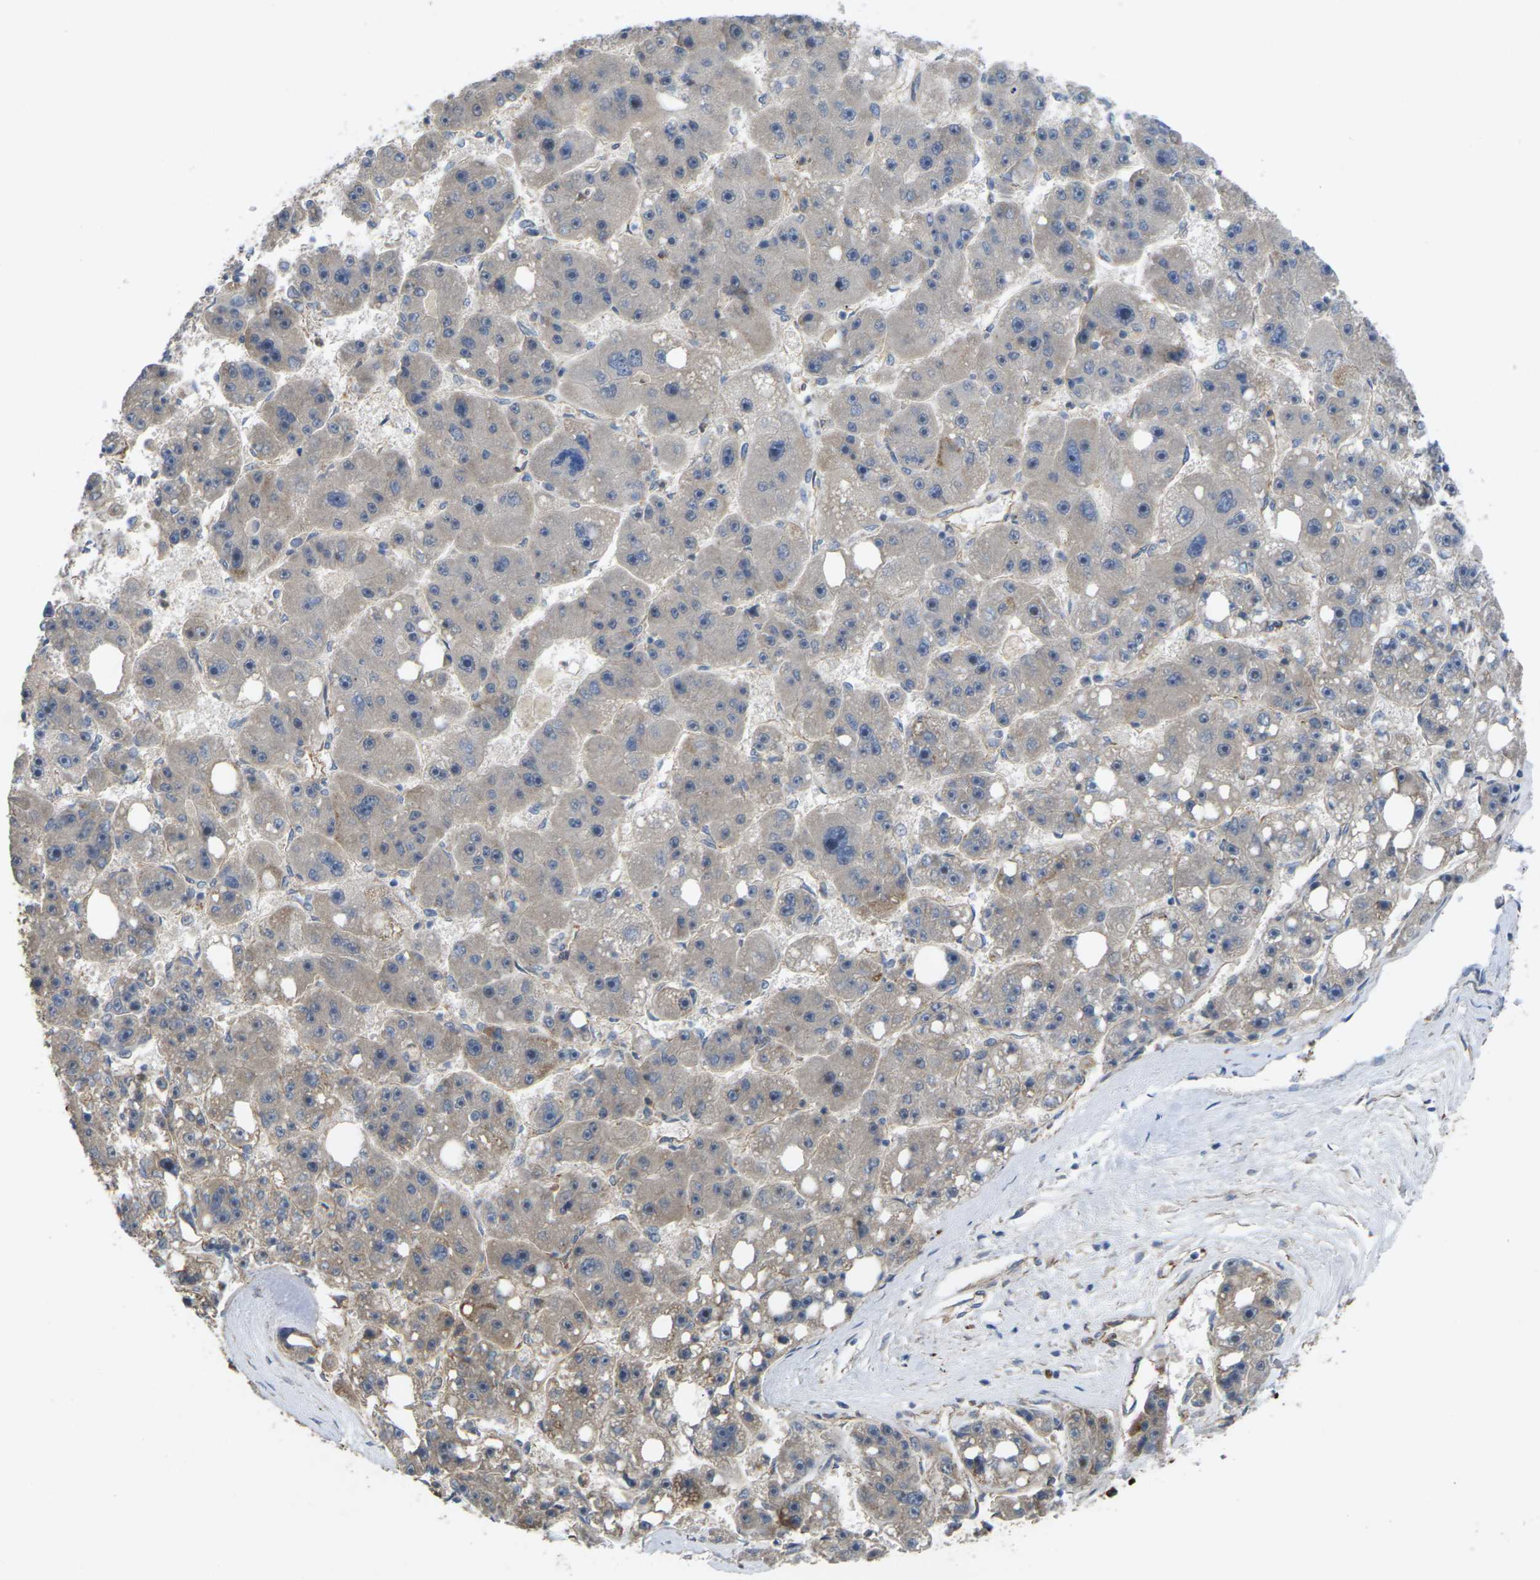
{"staining": {"intensity": "negative", "quantity": "none", "location": "none"}, "tissue": "liver cancer", "cell_type": "Tumor cells", "image_type": "cancer", "snomed": [{"axis": "morphology", "description": "Carcinoma, Hepatocellular, NOS"}, {"axis": "topography", "description": "Liver"}], "caption": "An immunohistochemistry photomicrograph of liver cancer is shown. There is no staining in tumor cells of liver cancer. Brightfield microscopy of IHC stained with DAB (brown) and hematoxylin (blue), captured at high magnification.", "gene": "TIAM1", "patient": {"sex": "female", "age": 61}}